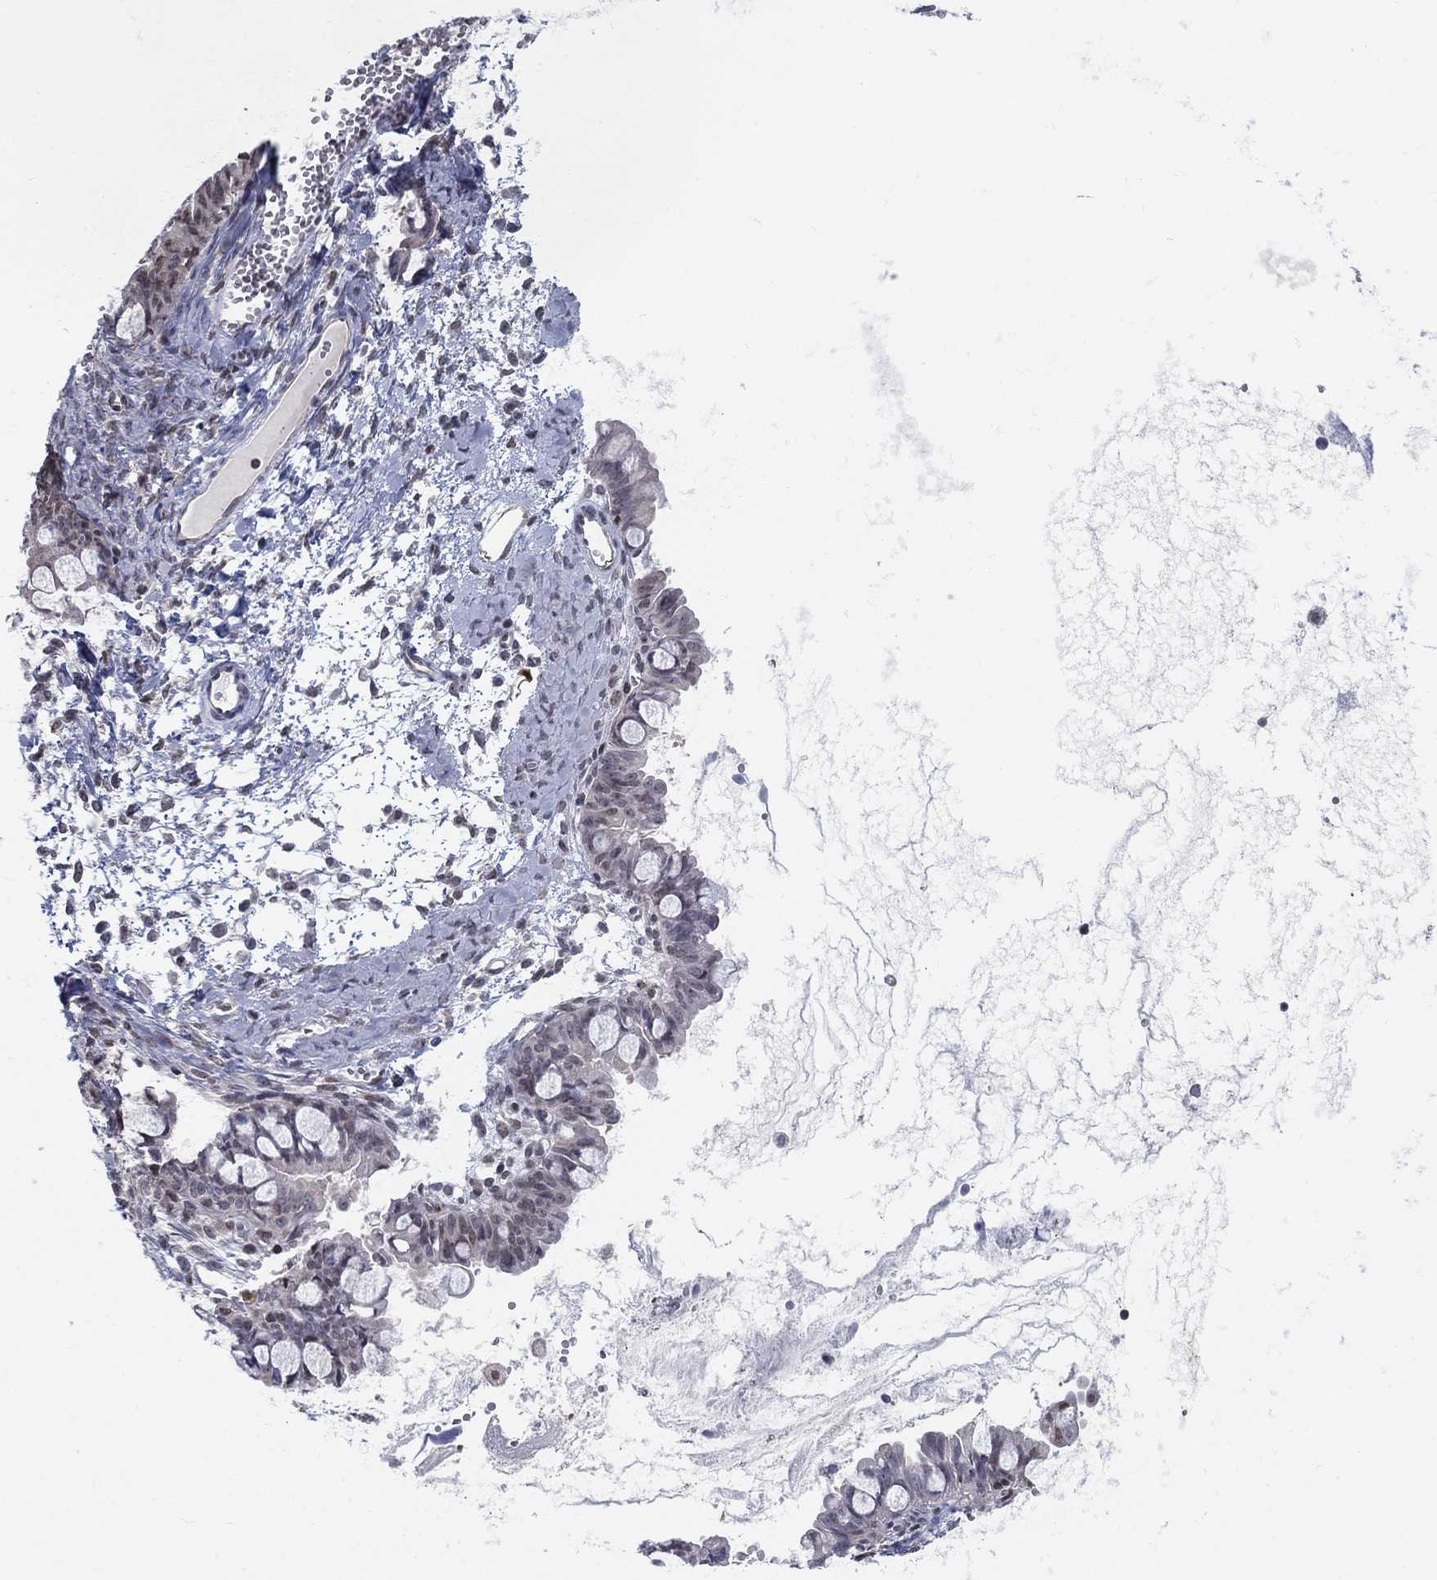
{"staining": {"intensity": "moderate", "quantity": "<25%", "location": "nuclear"}, "tissue": "ovarian cancer", "cell_type": "Tumor cells", "image_type": "cancer", "snomed": [{"axis": "morphology", "description": "Cystadenocarcinoma, mucinous, NOS"}, {"axis": "topography", "description": "Ovary"}], "caption": "Immunohistochemistry of ovarian cancer exhibits low levels of moderate nuclear staining in approximately <25% of tumor cells. Immunohistochemistry stains the protein in brown and the nuclei are stained blue.", "gene": "CENPE", "patient": {"sex": "female", "age": 63}}